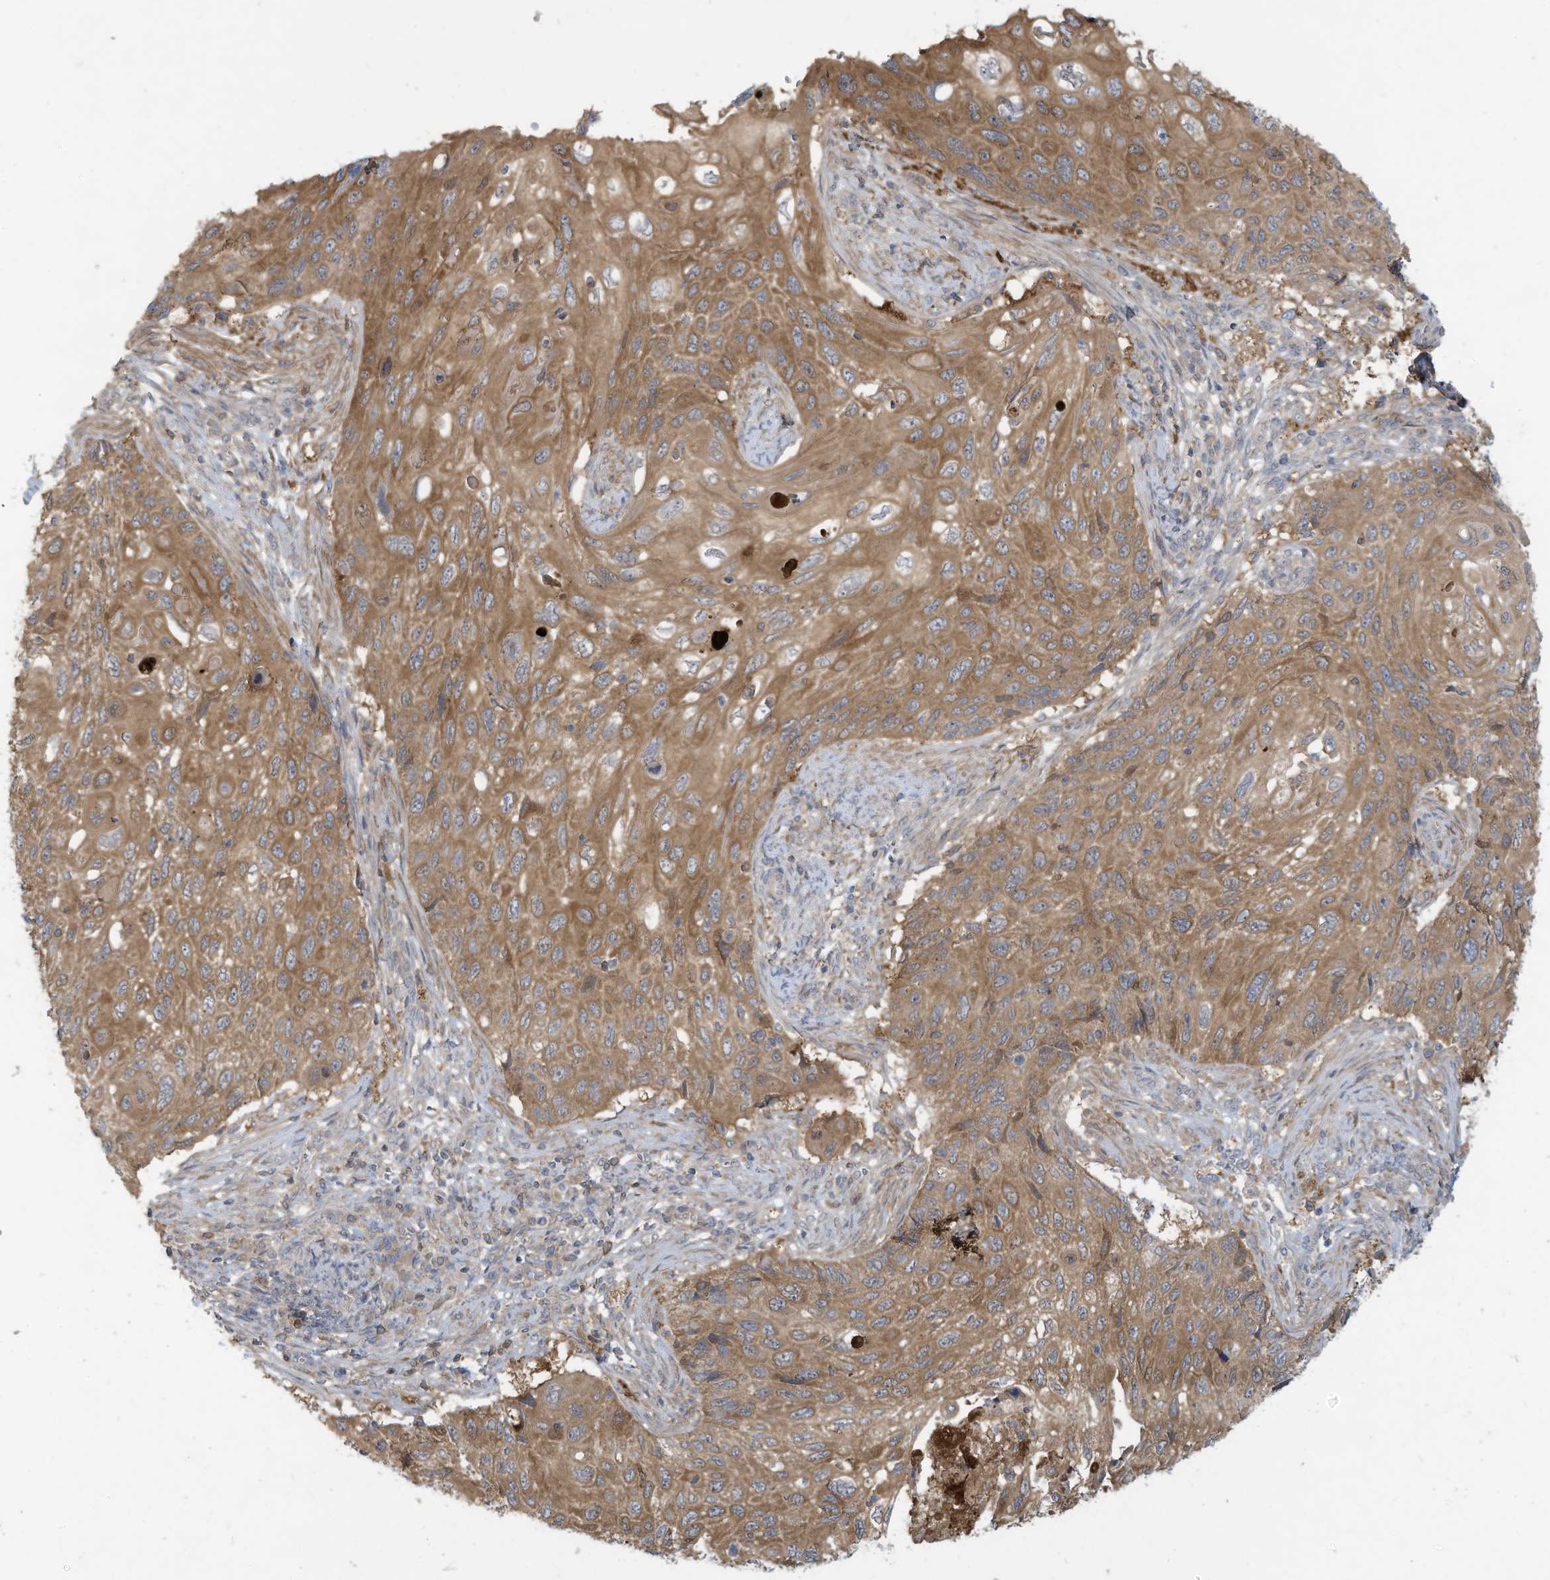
{"staining": {"intensity": "moderate", "quantity": ">75%", "location": "cytoplasmic/membranous"}, "tissue": "cervical cancer", "cell_type": "Tumor cells", "image_type": "cancer", "snomed": [{"axis": "morphology", "description": "Squamous cell carcinoma, NOS"}, {"axis": "topography", "description": "Cervix"}], "caption": "An image of human squamous cell carcinoma (cervical) stained for a protein demonstrates moderate cytoplasmic/membranous brown staining in tumor cells.", "gene": "ADI1", "patient": {"sex": "female", "age": 70}}